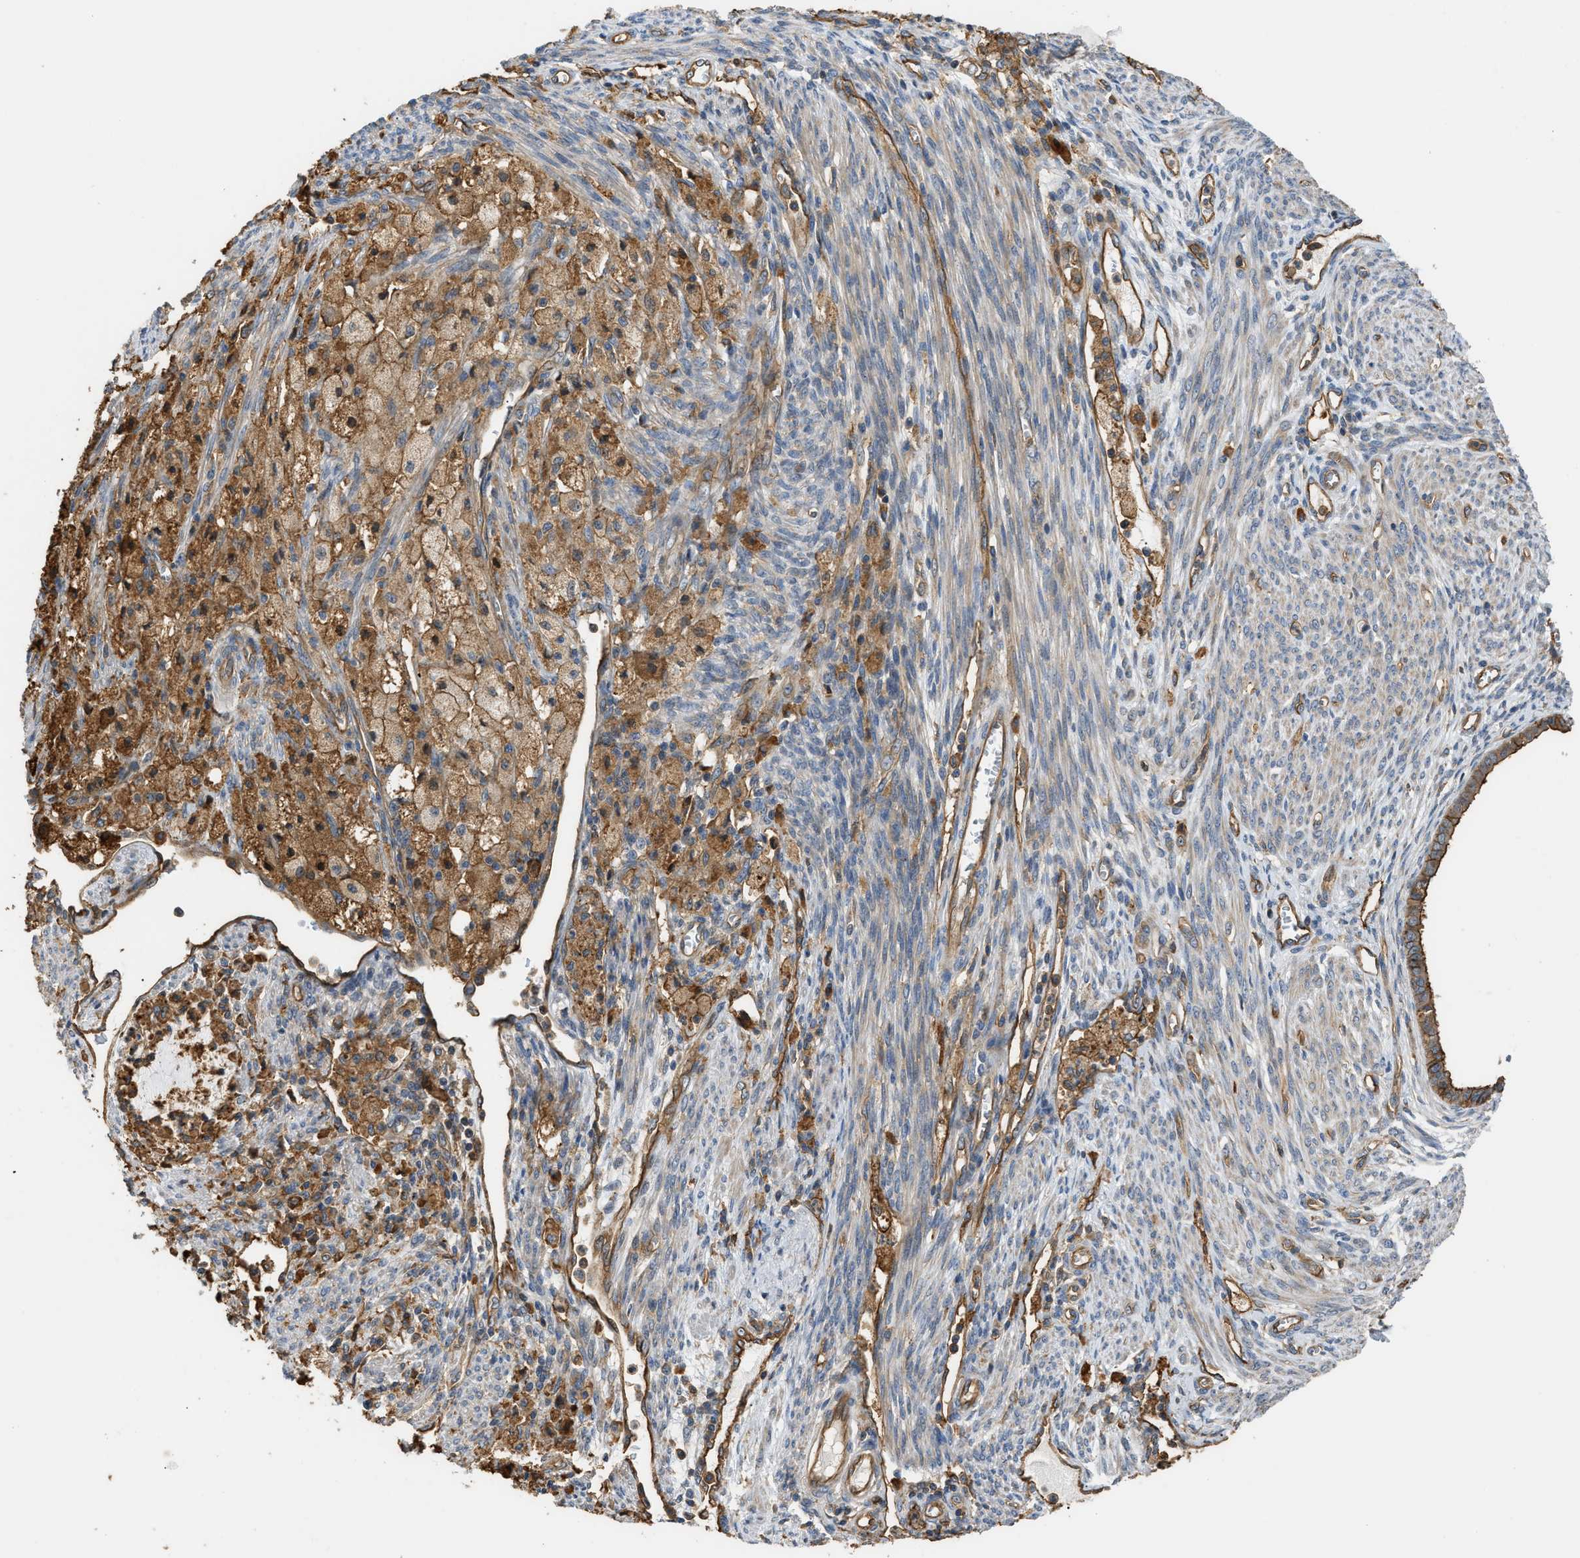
{"staining": {"intensity": "moderate", "quantity": ">75%", "location": "cytoplasmic/membranous"}, "tissue": "cervical cancer", "cell_type": "Tumor cells", "image_type": "cancer", "snomed": [{"axis": "morphology", "description": "Normal tissue, NOS"}, {"axis": "morphology", "description": "Adenocarcinoma, NOS"}, {"axis": "topography", "description": "Cervix"}, {"axis": "topography", "description": "Endometrium"}], "caption": "Tumor cells exhibit medium levels of moderate cytoplasmic/membranous positivity in about >75% of cells in cervical cancer (adenocarcinoma).", "gene": "DDHD2", "patient": {"sex": "female", "age": 86}}